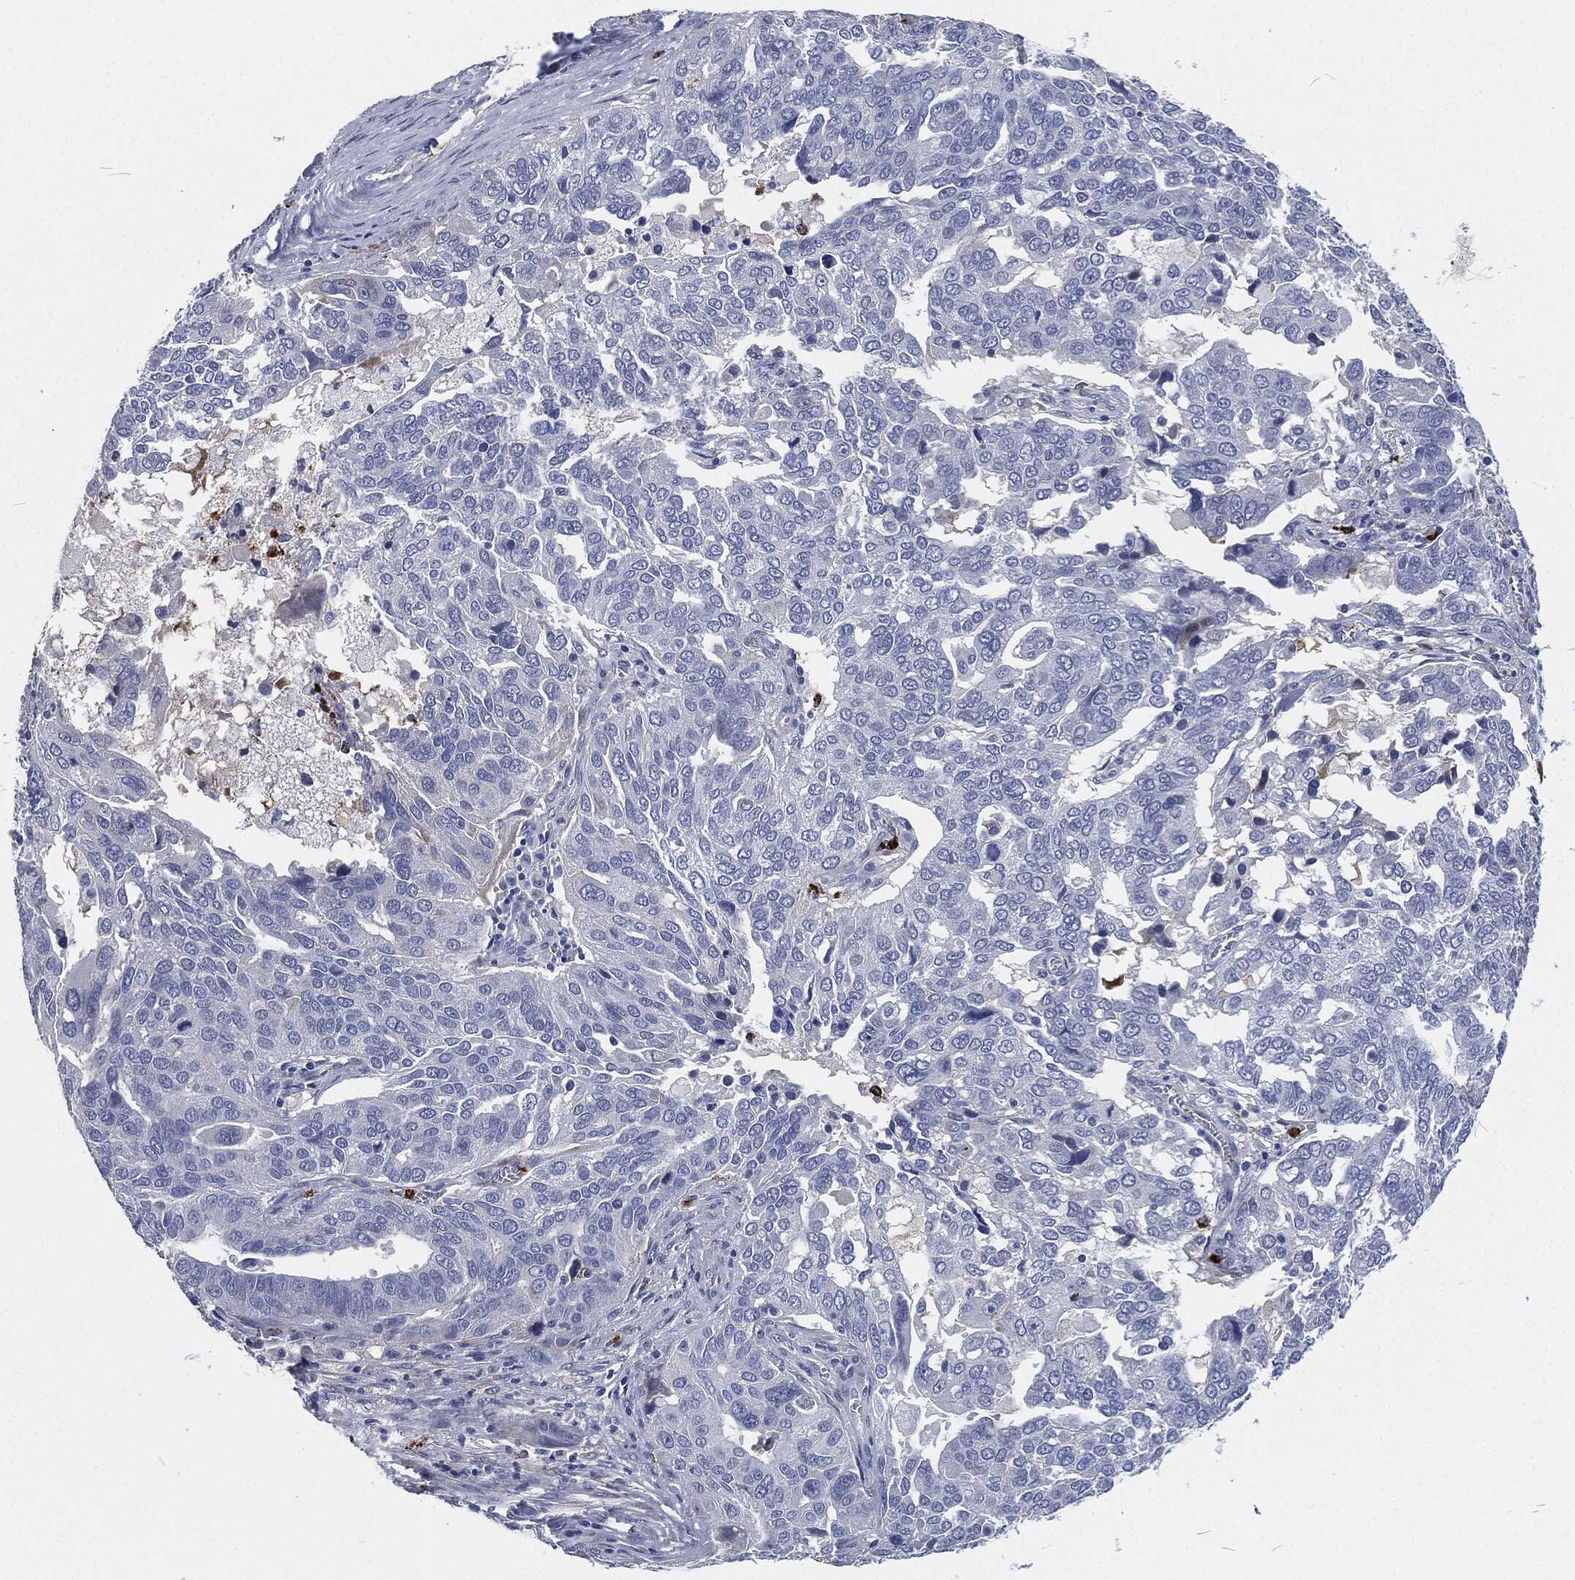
{"staining": {"intensity": "negative", "quantity": "none", "location": "none"}, "tissue": "ovarian cancer", "cell_type": "Tumor cells", "image_type": "cancer", "snomed": [{"axis": "morphology", "description": "Carcinoma, endometroid"}, {"axis": "topography", "description": "Soft tissue"}, {"axis": "topography", "description": "Ovary"}], "caption": "There is no significant positivity in tumor cells of ovarian endometroid carcinoma.", "gene": "MPO", "patient": {"sex": "female", "age": 52}}